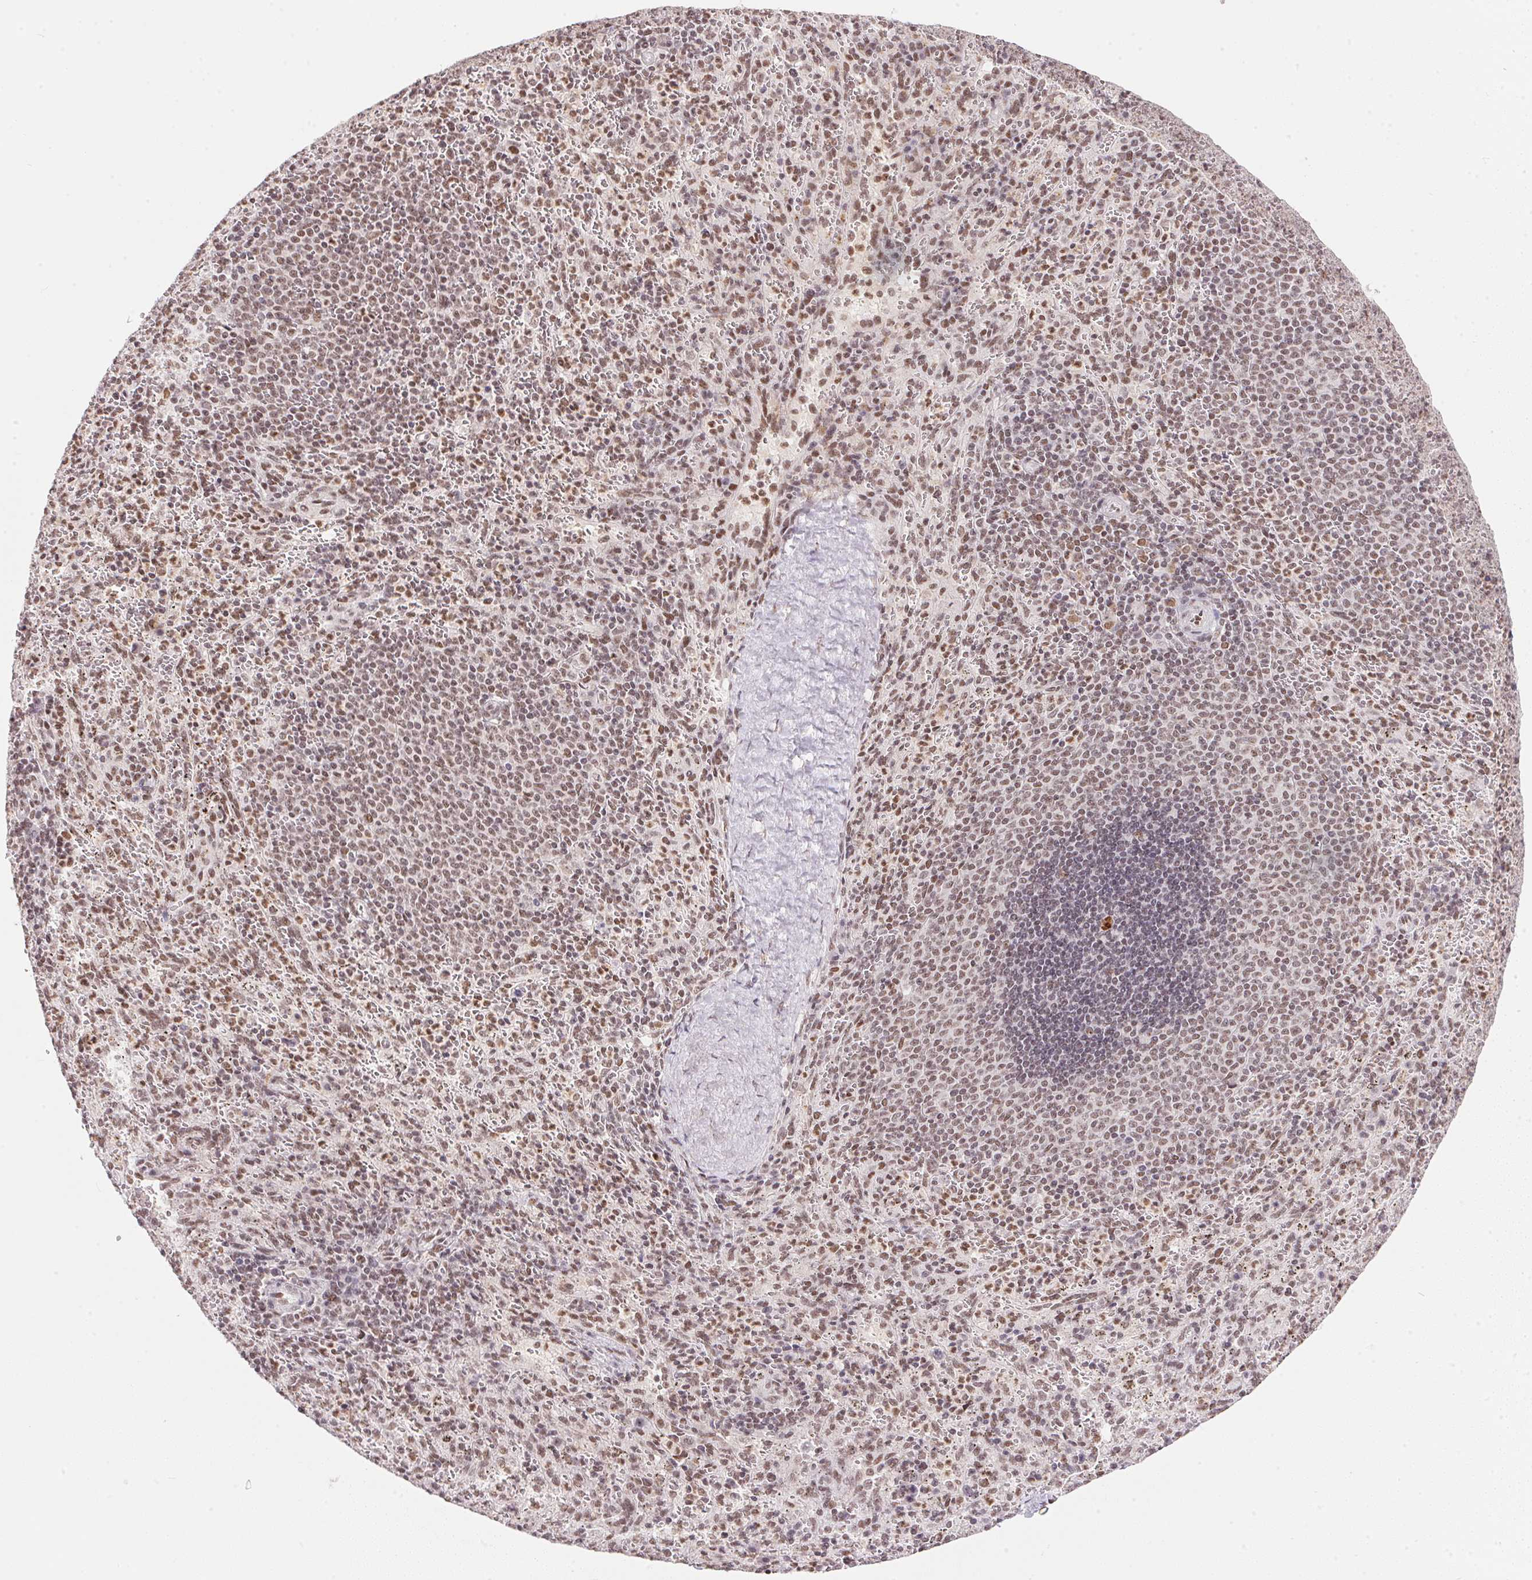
{"staining": {"intensity": "moderate", "quantity": "25%-75%", "location": "nuclear"}, "tissue": "spleen", "cell_type": "Cells in red pulp", "image_type": "normal", "snomed": [{"axis": "morphology", "description": "Normal tissue, NOS"}, {"axis": "topography", "description": "Spleen"}], "caption": "The photomicrograph shows staining of benign spleen, revealing moderate nuclear protein staining (brown color) within cells in red pulp.", "gene": "NFE2L1", "patient": {"sex": "male", "age": 57}}